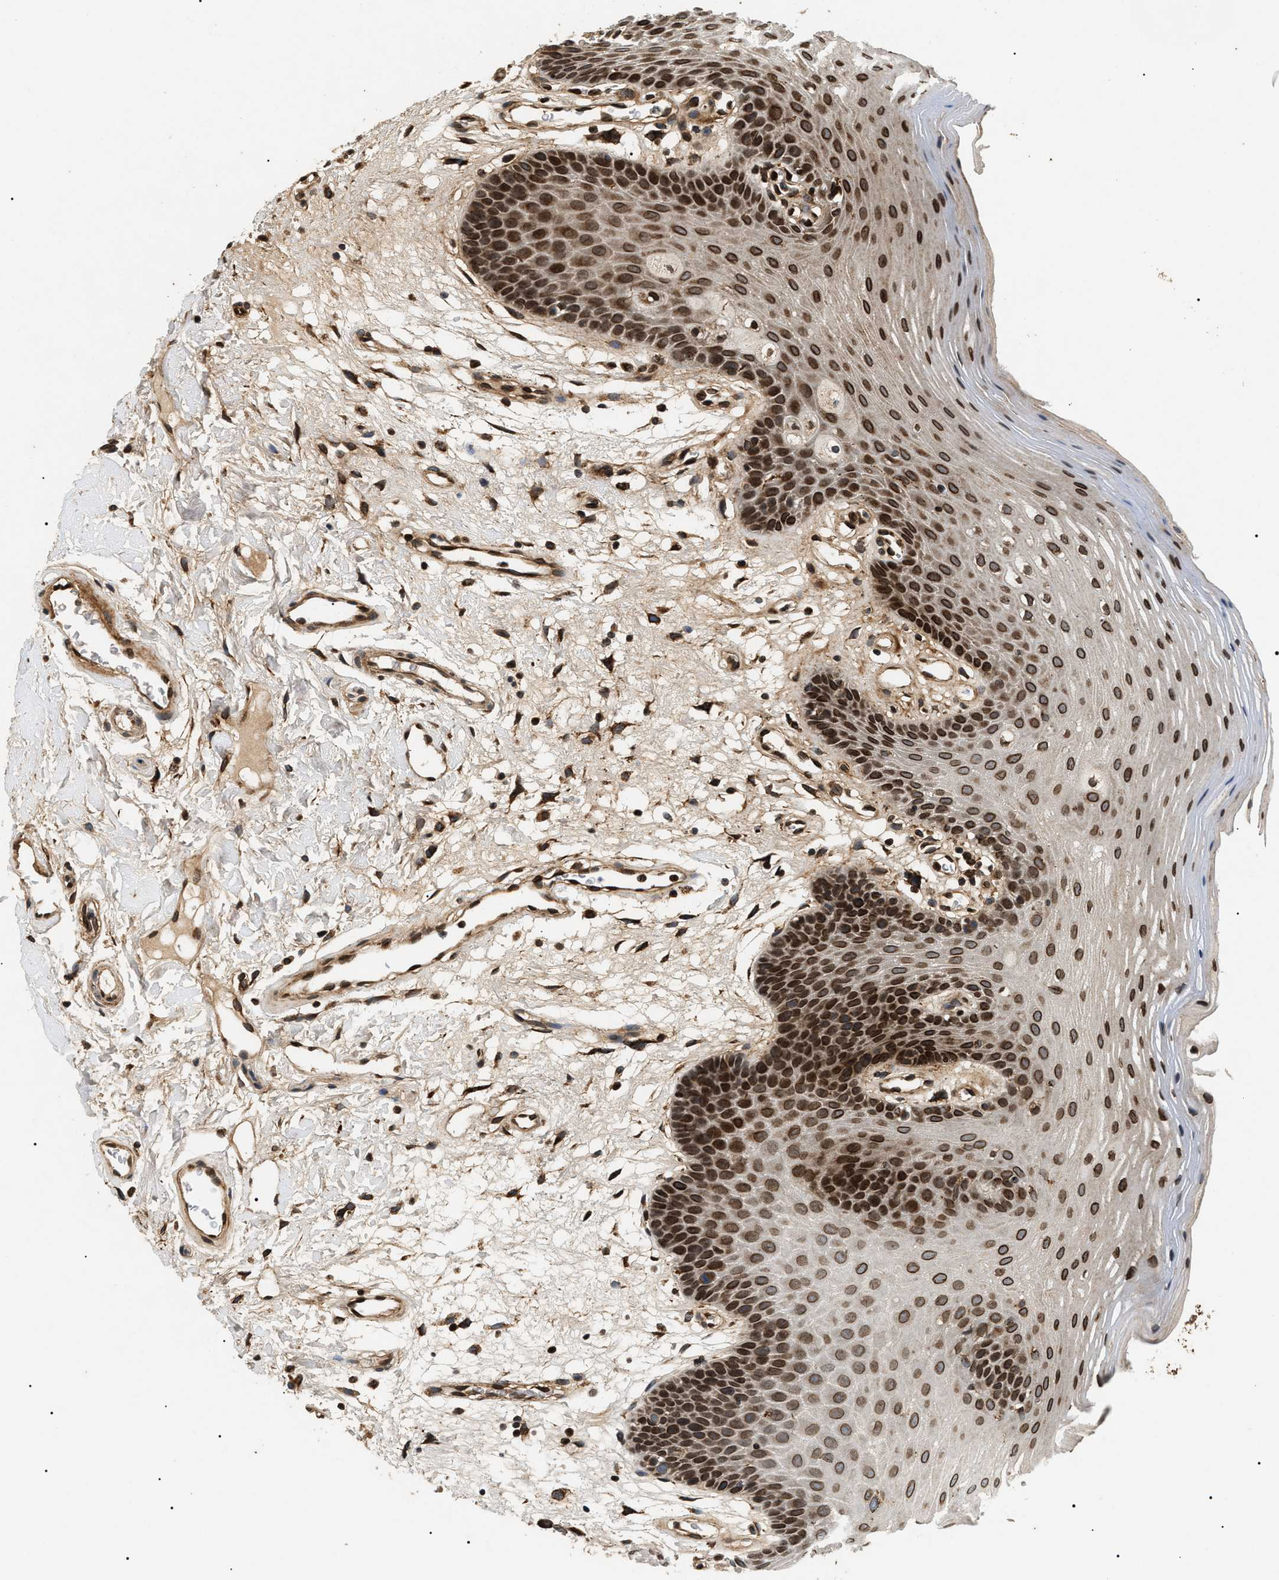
{"staining": {"intensity": "strong", "quantity": ">75%", "location": "cytoplasmic/membranous,nuclear"}, "tissue": "oral mucosa", "cell_type": "Squamous epithelial cells", "image_type": "normal", "snomed": [{"axis": "morphology", "description": "Normal tissue, NOS"}, {"axis": "morphology", "description": "Squamous cell carcinoma, NOS"}, {"axis": "topography", "description": "Oral tissue"}, {"axis": "topography", "description": "Head-Neck"}], "caption": "High-magnification brightfield microscopy of benign oral mucosa stained with DAB (brown) and counterstained with hematoxylin (blue). squamous epithelial cells exhibit strong cytoplasmic/membranous,nuclear positivity is appreciated in approximately>75% of cells. Nuclei are stained in blue.", "gene": "ZBTB26", "patient": {"sex": "male", "age": 71}}